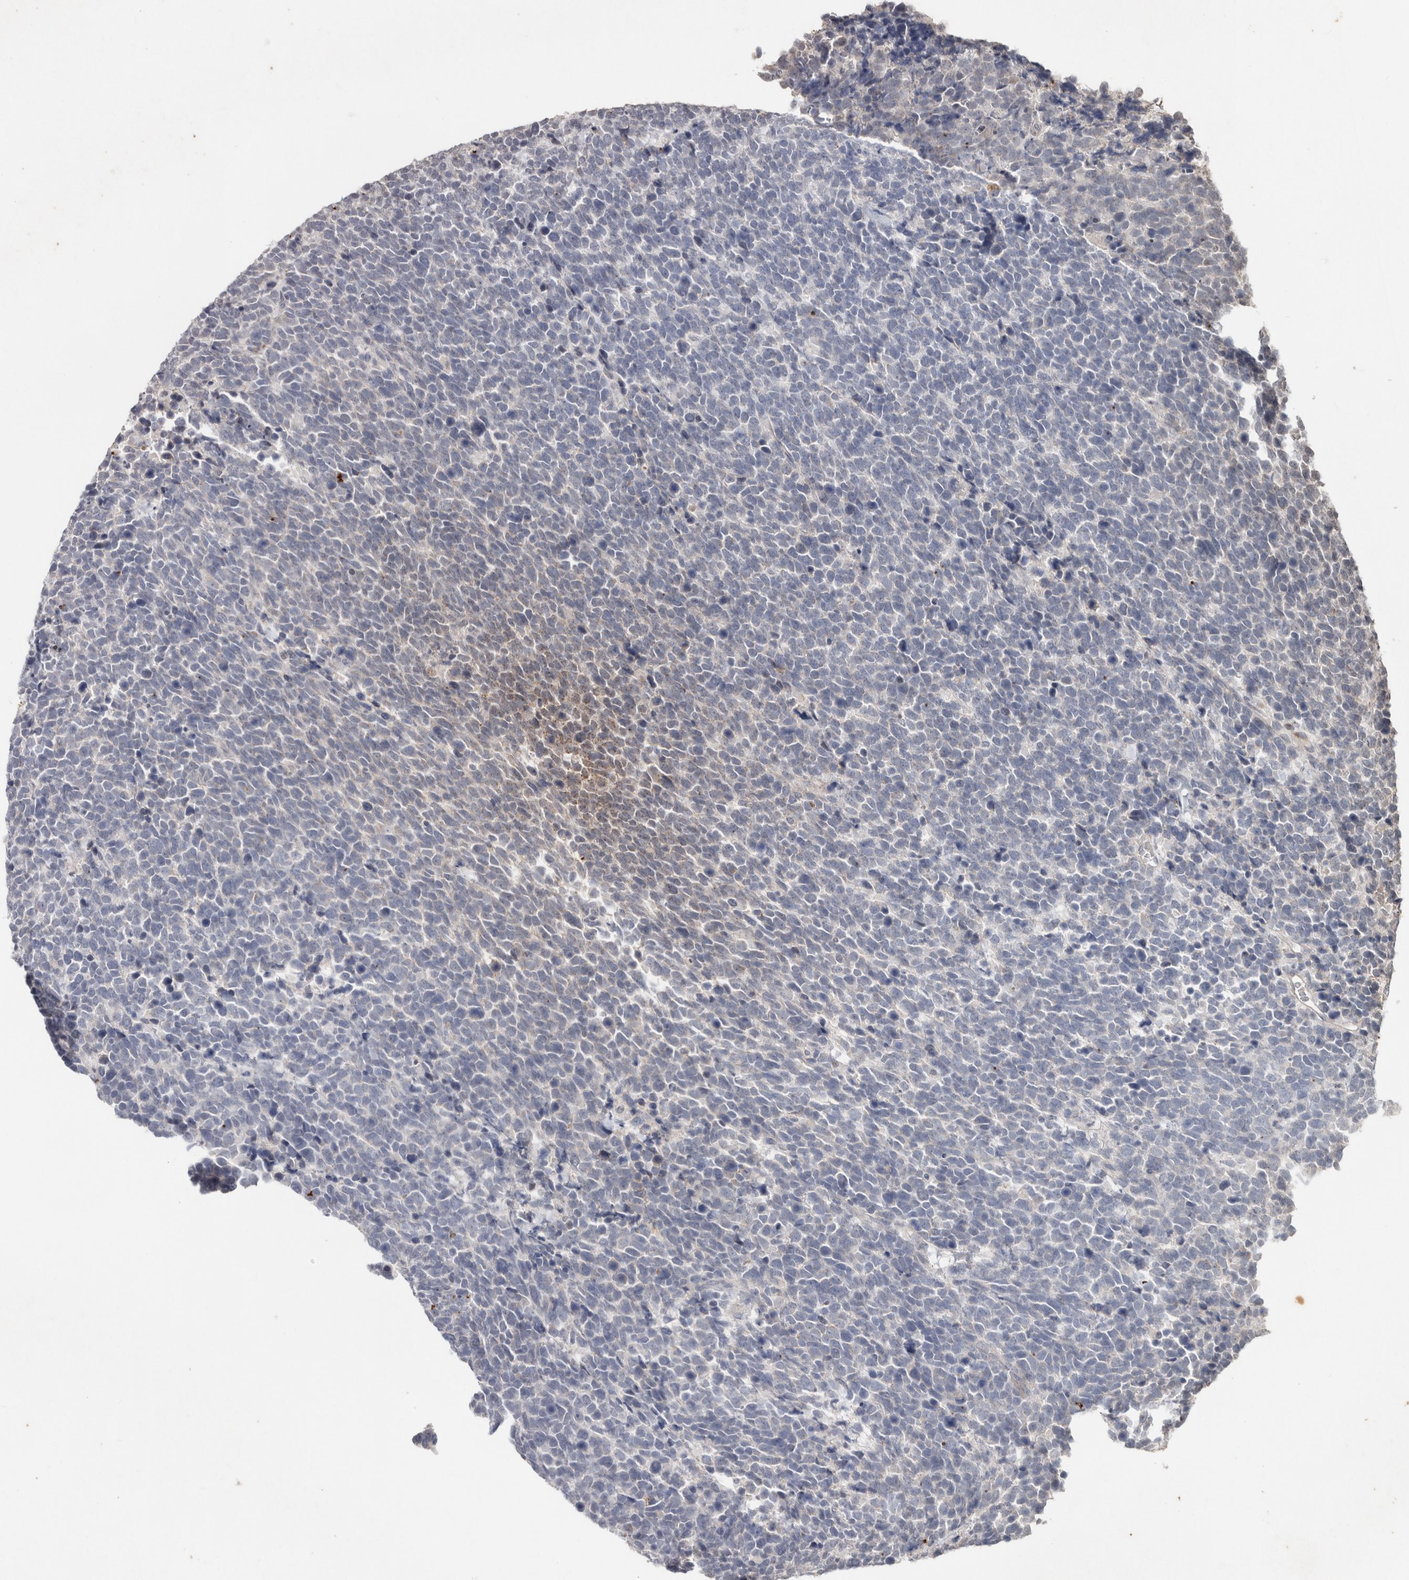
{"staining": {"intensity": "negative", "quantity": "none", "location": "none"}, "tissue": "urothelial cancer", "cell_type": "Tumor cells", "image_type": "cancer", "snomed": [{"axis": "morphology", "description": "Urothelial carcinoma, High grade"}, {"axis": "topography", "description": "Urinary bladder"}], "caption": "High magnification brightfield microscopy of urothelial cancer stained with DAB (3,3'-diaminobenzidine) (brown) and counterstained with hematoxylin (blue): tumor cells show no significant staining.", "gene": "FAM3A", "patient": {"sex": "female", "age": 82}}